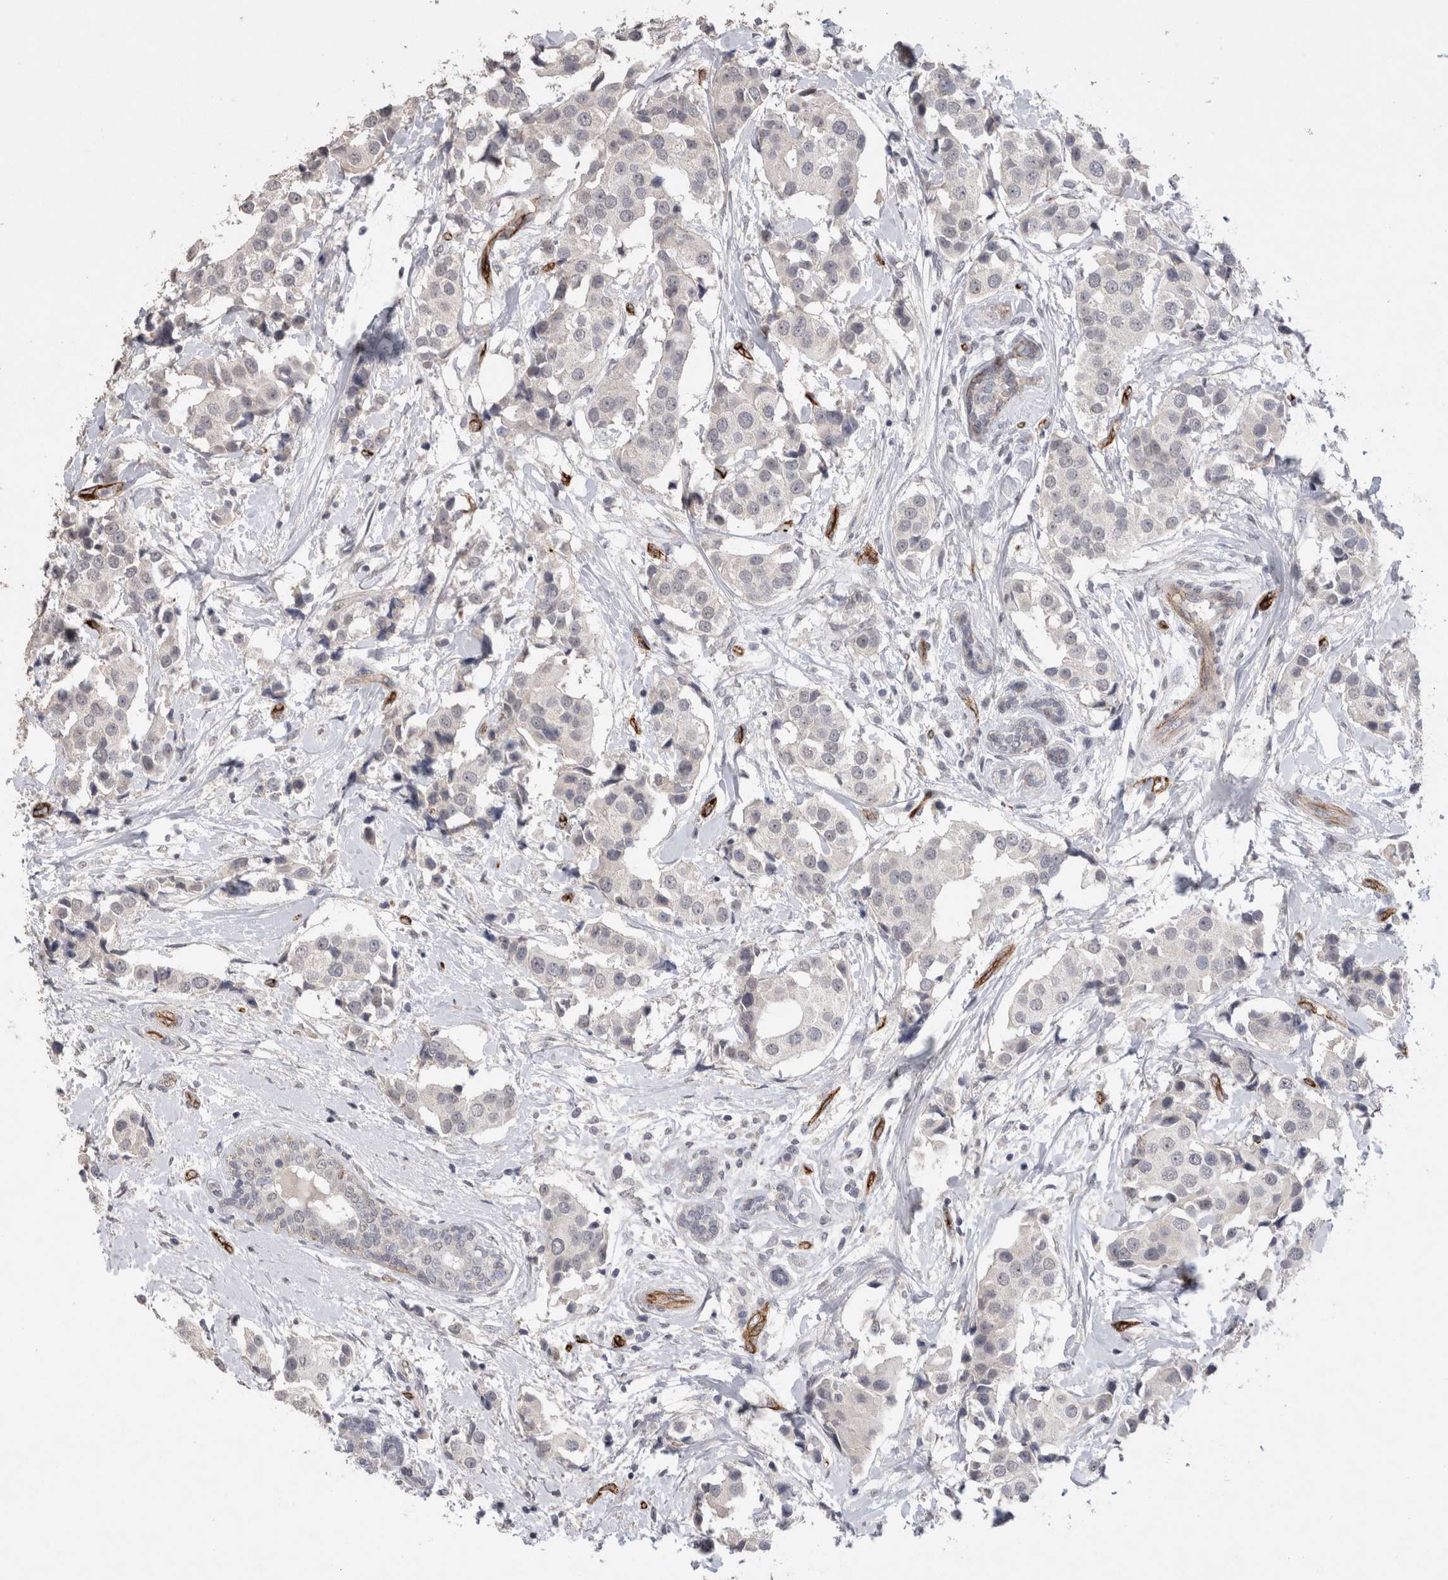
{"staining": {"intensity": "negative", "quantity": "none", "location": "none"}, "tissue": "breast cancer", "cell_type": "Tumor cells", "image_type": "cancer", "snomed": [{"axis": "morphology", "description": "Normal tissue, NOS"}, {"axis": "morphology", "description": "Duct carcinoma"}, {"axis": "topography", "description": "Breast"}], "caption": "Human breast cancer (invasive ductal carcinoma) stained for a protein using immunohistochemistry (IHC) displays no expression in tumor cells.", "gene": "CDH13", "patient": {"sex": "female", "age": 39}}